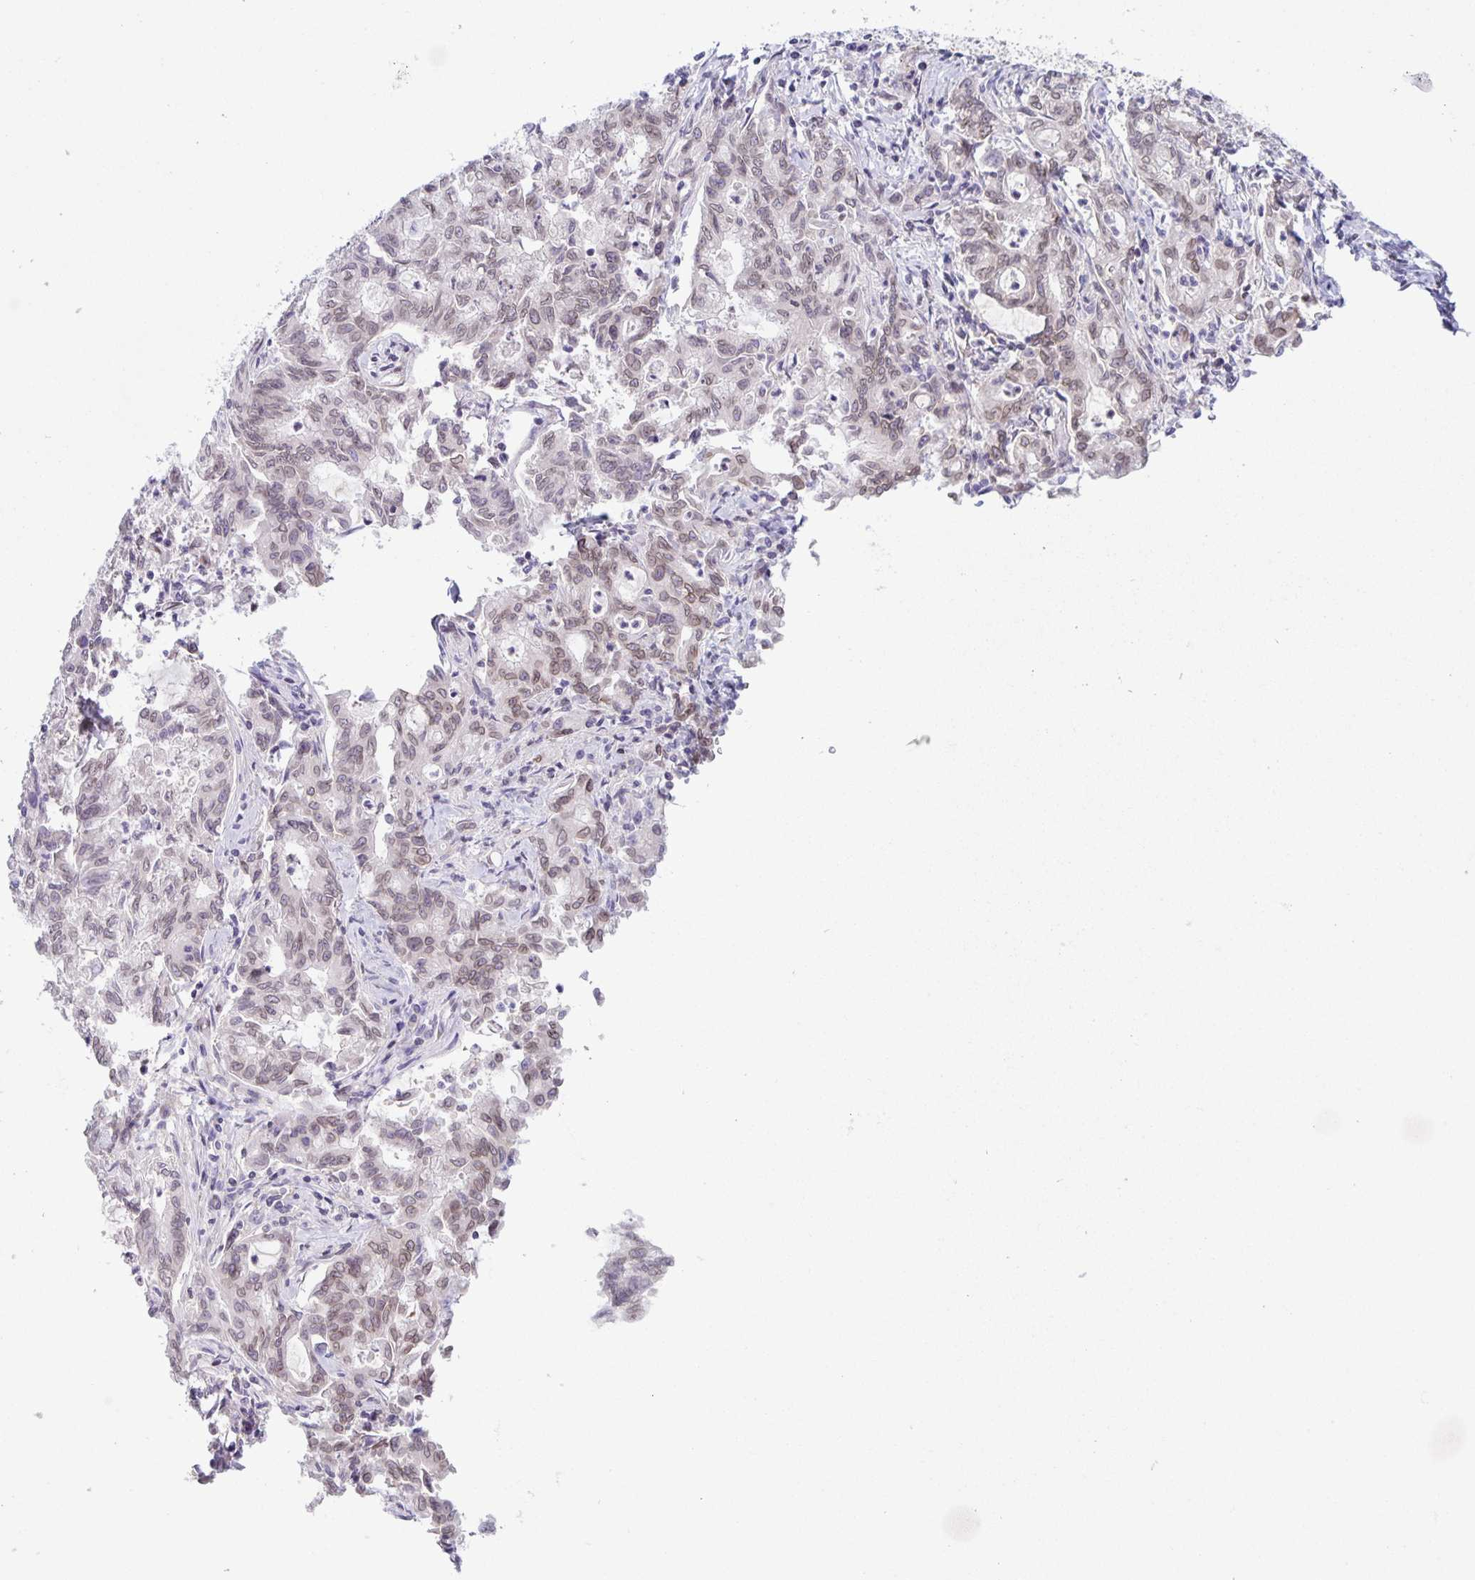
{"staining": {"intensity": "weak", "quantity": "25%-75%", "location": "cytoplasmic/membranous,nuclear"}, "tissue": "stomach cancer", "cell_type": "Tumor cells", "image_type": "cancer", "snomed": [{"axis": "morphology", "description": "Adenocarcinoma, NOS"}, {"axis": "topography", "description": "Stomach, upper"}], "caption": "Immunohistochemical staining of stomach adenocarcinoma exhibits low levels of weak cytoplasmic/membranous and nuclear expression in about 25%-75% of tumor cells.", "gene": "SYNE2", "patient": {"sex": "female", "age": 79}}